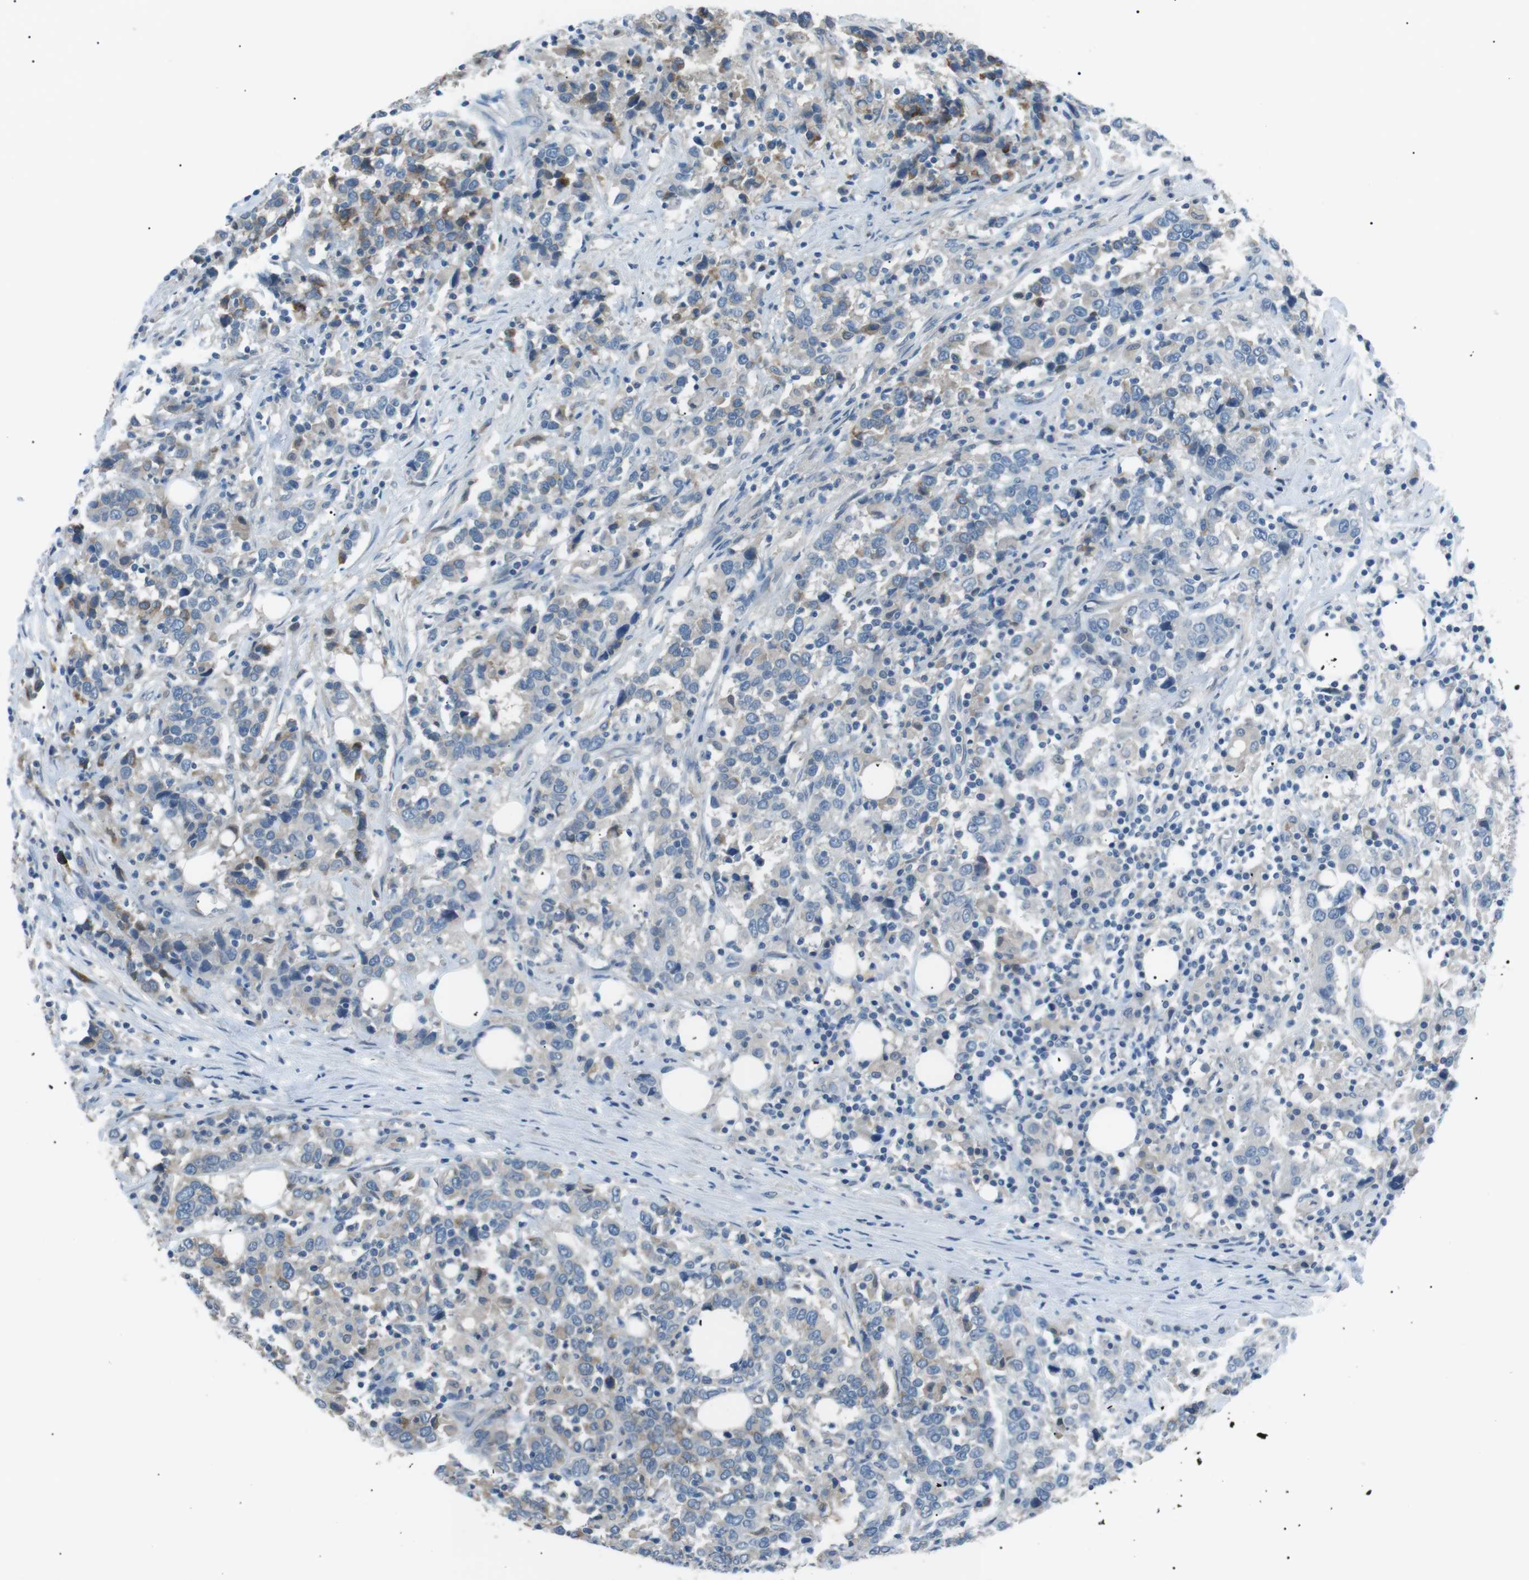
{"staining": {"intensity": "moderate", "quantity": "<25%", "location": "cytoplasmic/membranous"}, "tissue": "urothelial cancer", "cell_type": "Tumor cells", "image_type": "cancer", "snomed": [{"axis": "morphology", "description": "Urothelial carcinoma, High grade"}, {"axis": "topography", "description": "Urinary bladder"}], "caption": "This is an image of immunohistochemistry (IHC) staining of urothelial cancer, which shows moderate staining in the cytoplasmic/membranous of tumor cells.", "gene": "CDH26", "patient": {"sex": "male", "age": 61}}